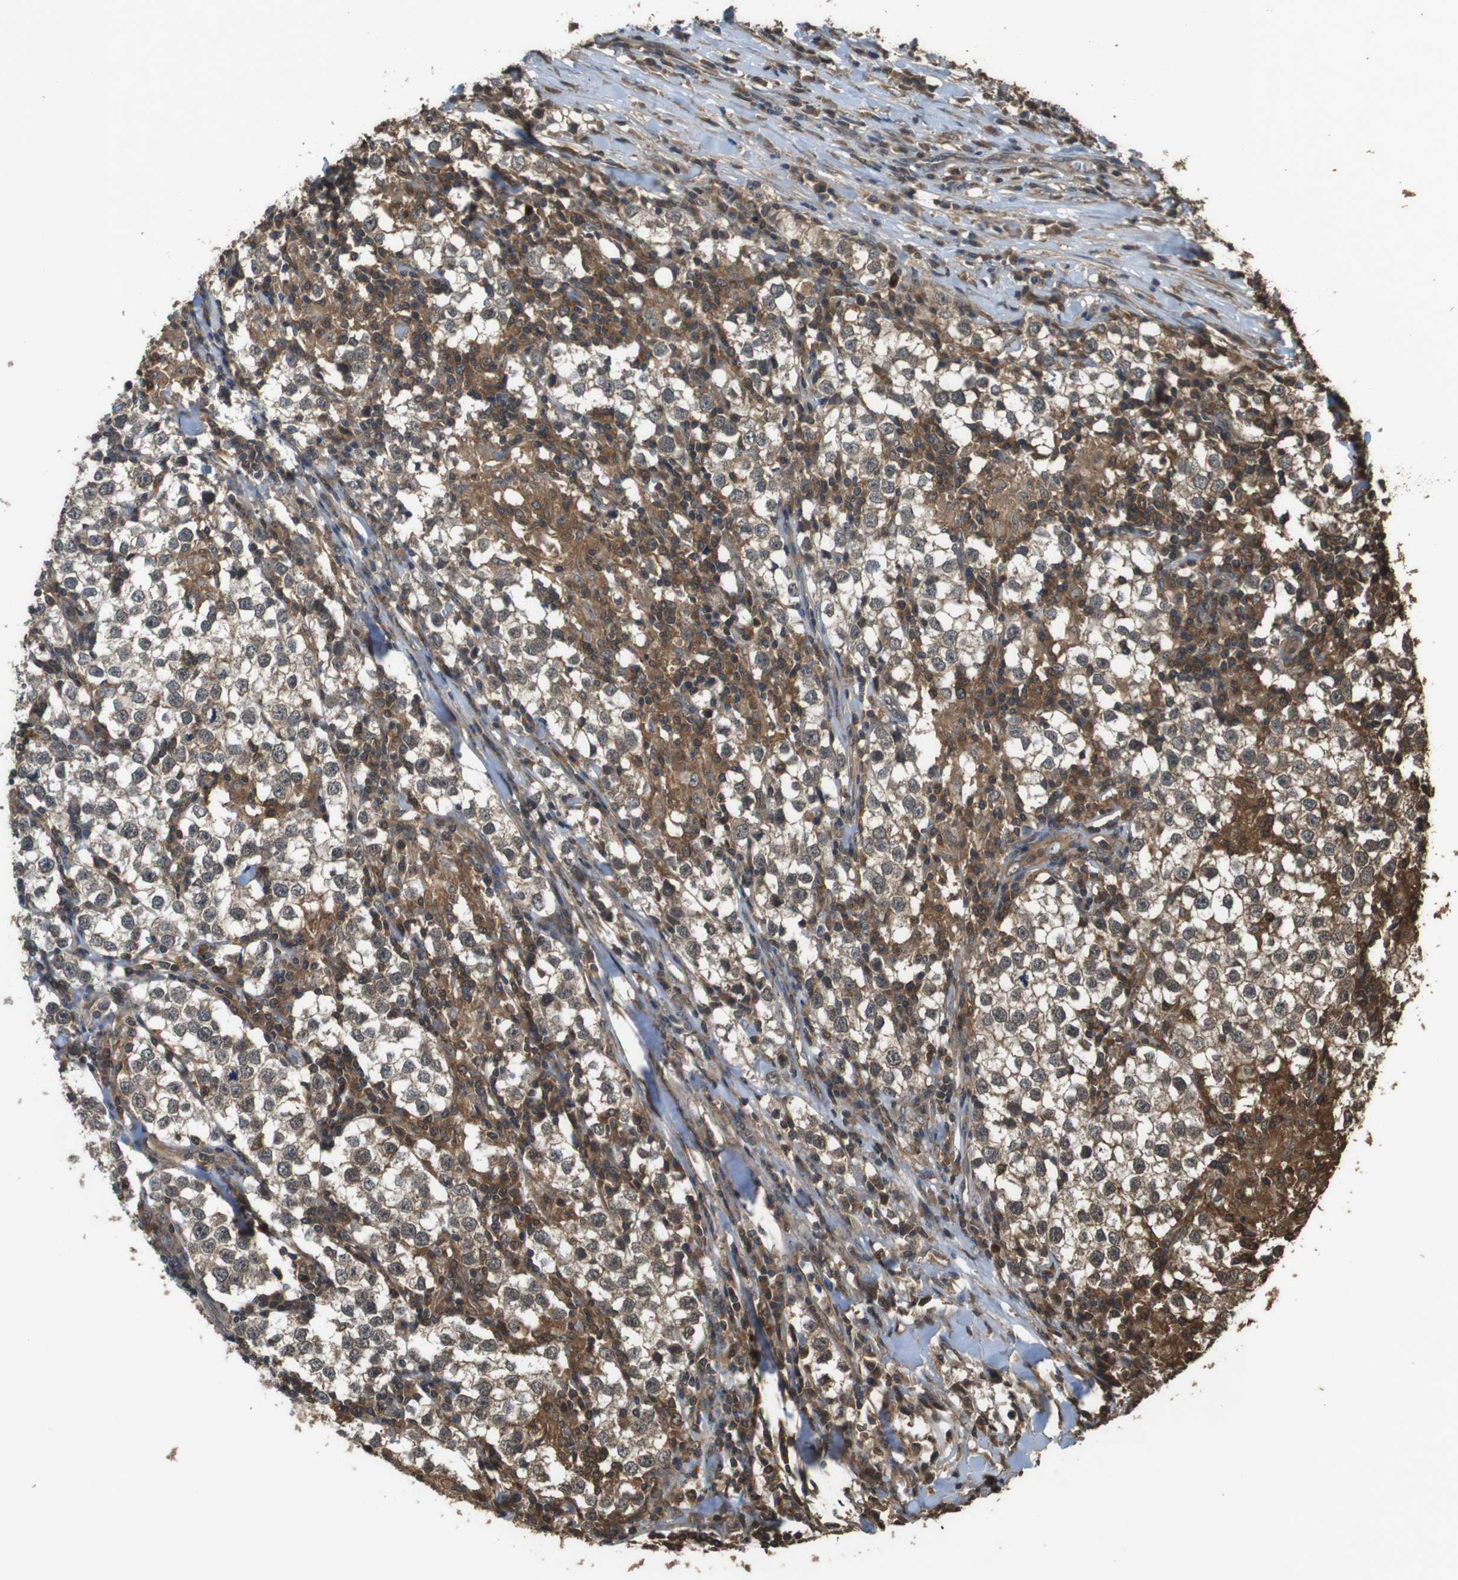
{"staining": {"intensity": "moderate", "quantity": ">75%", "location": "cytoplasmic/membranous"}, "tissue": "testis cancer", "cell_type": "Tumor cells", "image_type": "cancer", "snomed": [{"axis": "morphology", "description": "Seminoma, NOS"}, {"axis": "morphology", "description": "Carcinoma, Embryonal, NOS"}, {"axis": "topography", "description": "Testis"}], "caption": "Seminoma (testis) stained for a protein (brown) reveals moderate cytoplasmic/membranous positive expression in about >75% of tumor cells.", "gene": "BAG4", "patient": {"sex": "male", "age": 36}}